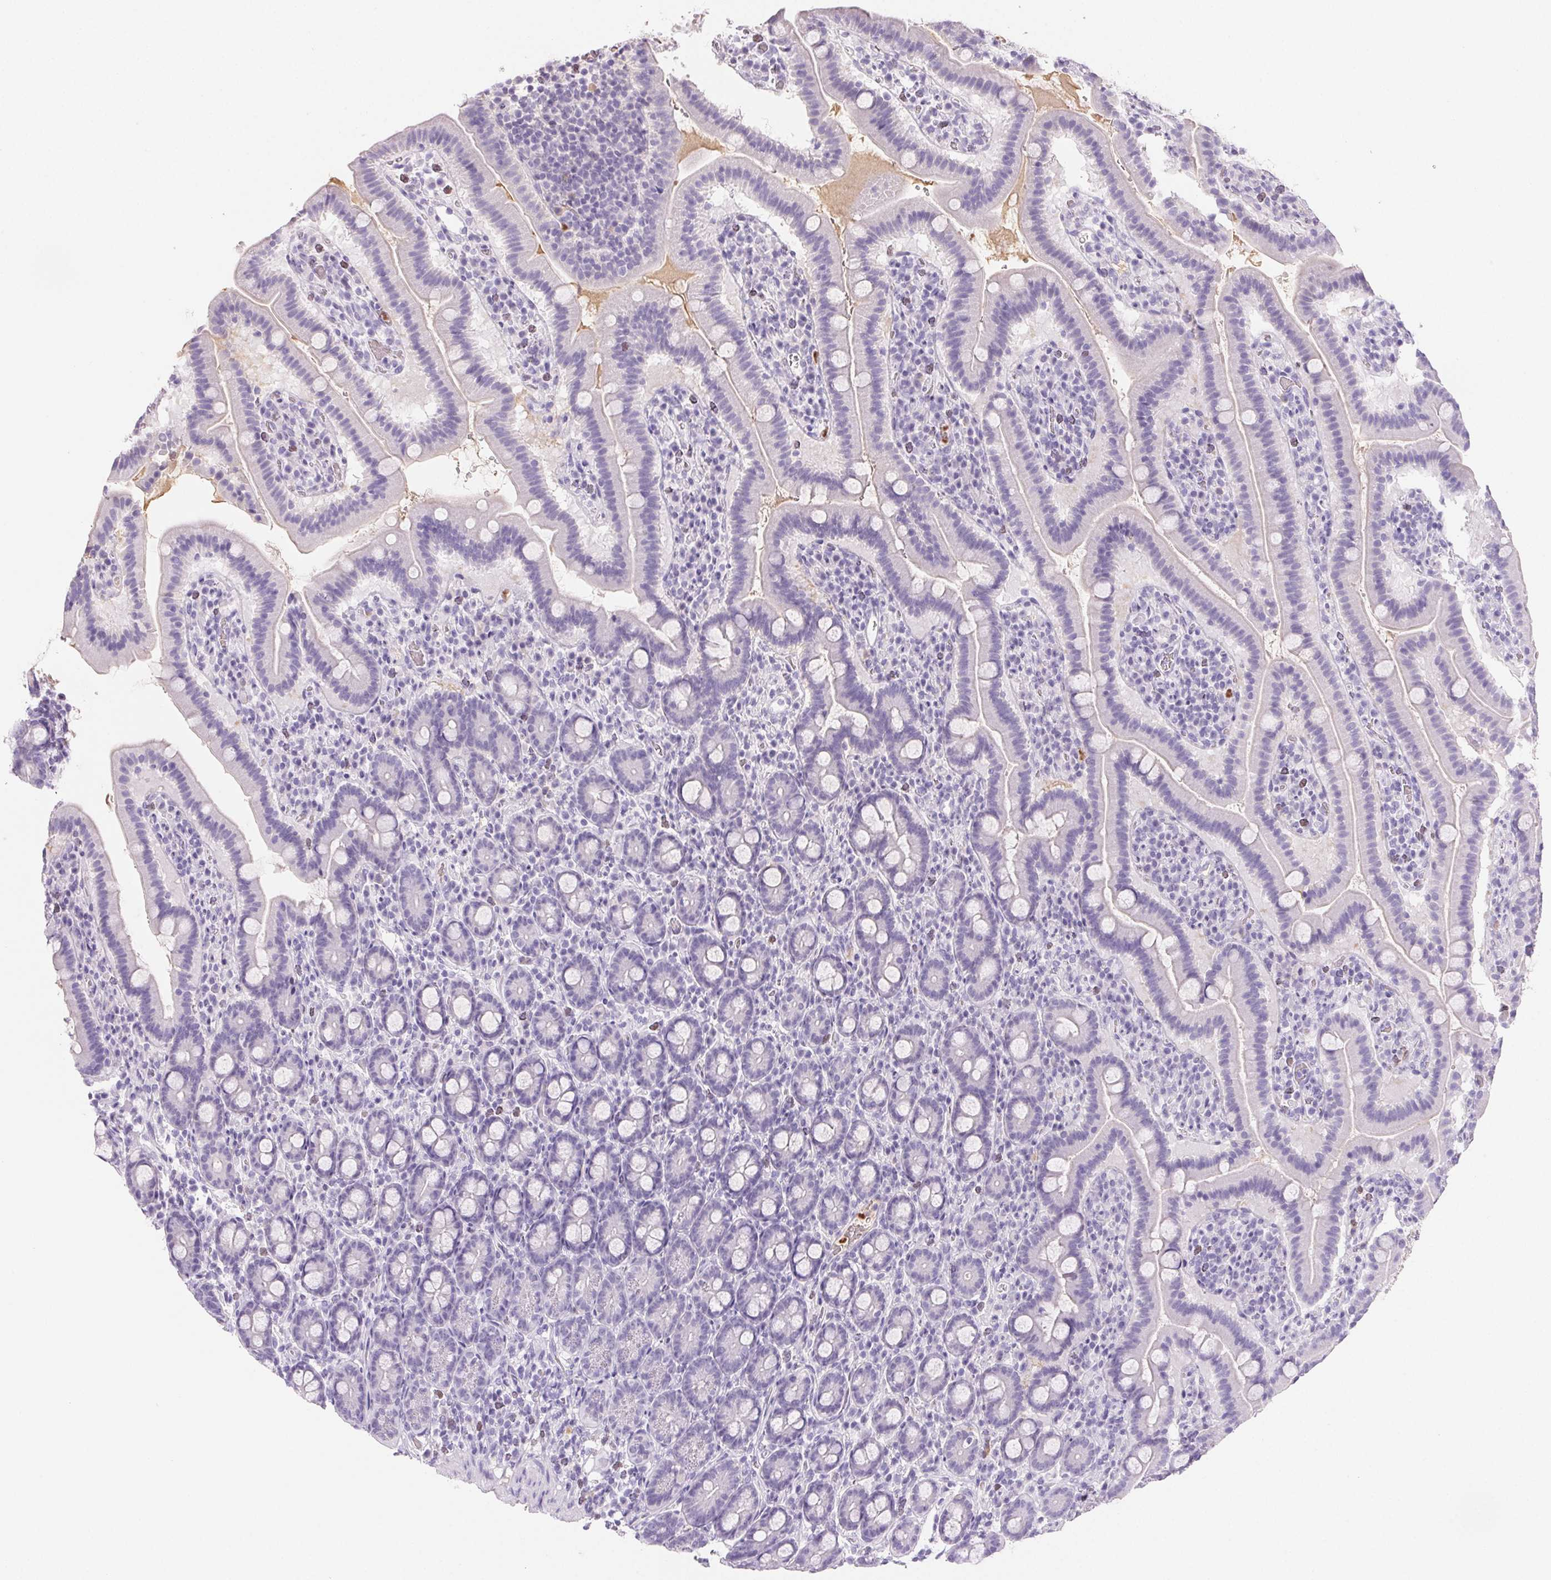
{"staining": {"intensity": "negative", "quantity": "none", "location": "none"}, "tissue": "small intestine", "cell_type": "Glandular cells", "image_type": "normal", "snomed": [{"axis": "morphology", "description": "Normal tissue, NOS"}, {"axis": "topography", "description": "Small intestine"}], "caption": "Small intestine stained for a protein using immunohistochemistry (IHC) demonstrates no positivity glandular cells.", "gene": "PADI4", "patient": {"sex": "male", "age": 26}}